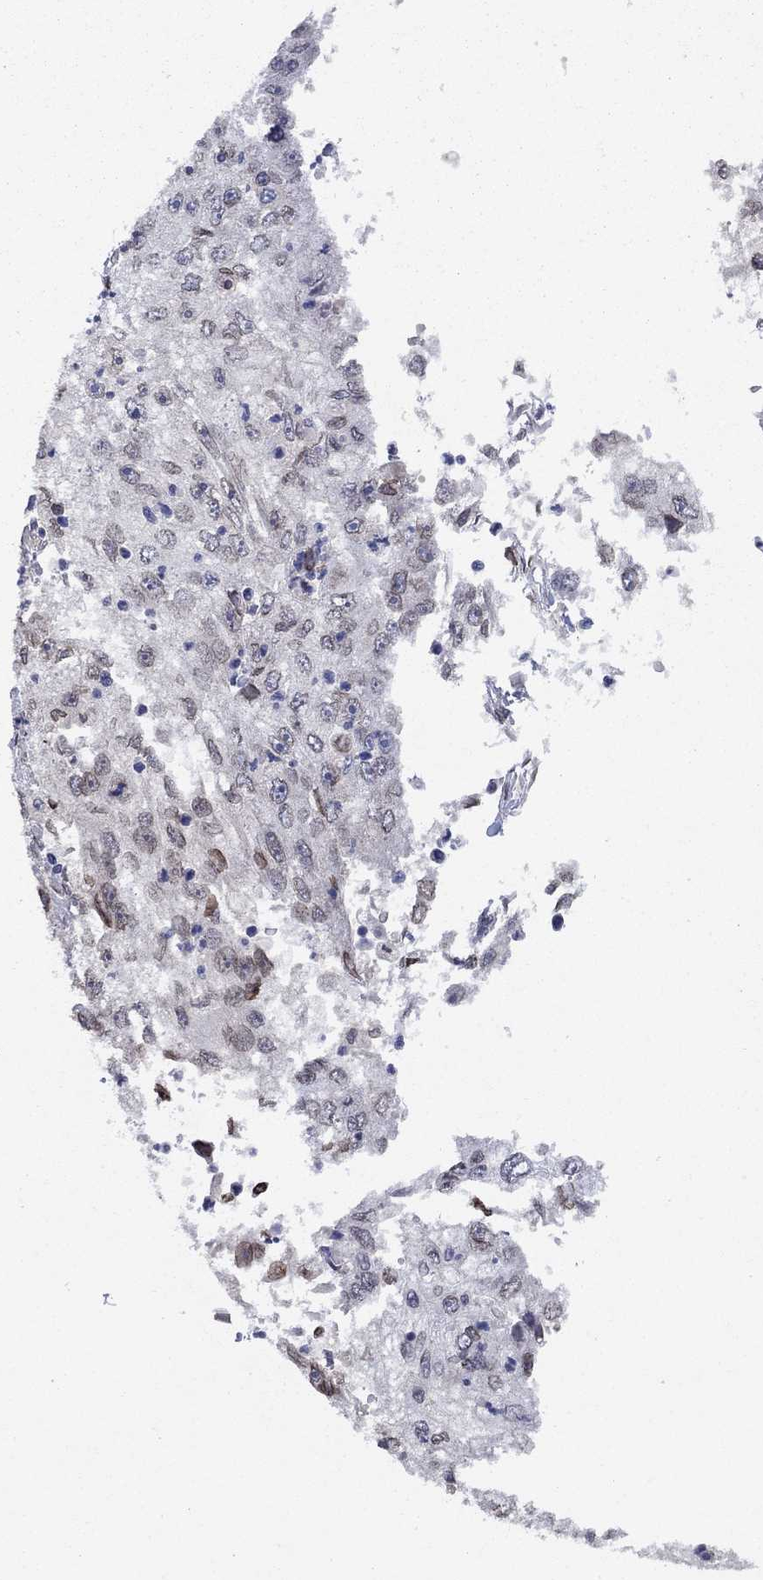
{"staining": {"intensity": "negative", "quantity": "none", "location": "none"}, "tissue": "cervical cancer", "cell_type": "Tumor cells", "image_type": "cancer", "snomed": [{"axis": "morphology", "description": "Squamous cell carcinoma, NOS"}, {"axis": "topography", "description": "Cervix"}], "caption": "Cervical cancer (squamous cell carcinoma) stained for a protein using immunohistochemistry (IHC) reveals no staining tumor cells.", "gene": "EMC9", "patient": {"sex": "female", "age": 36}}